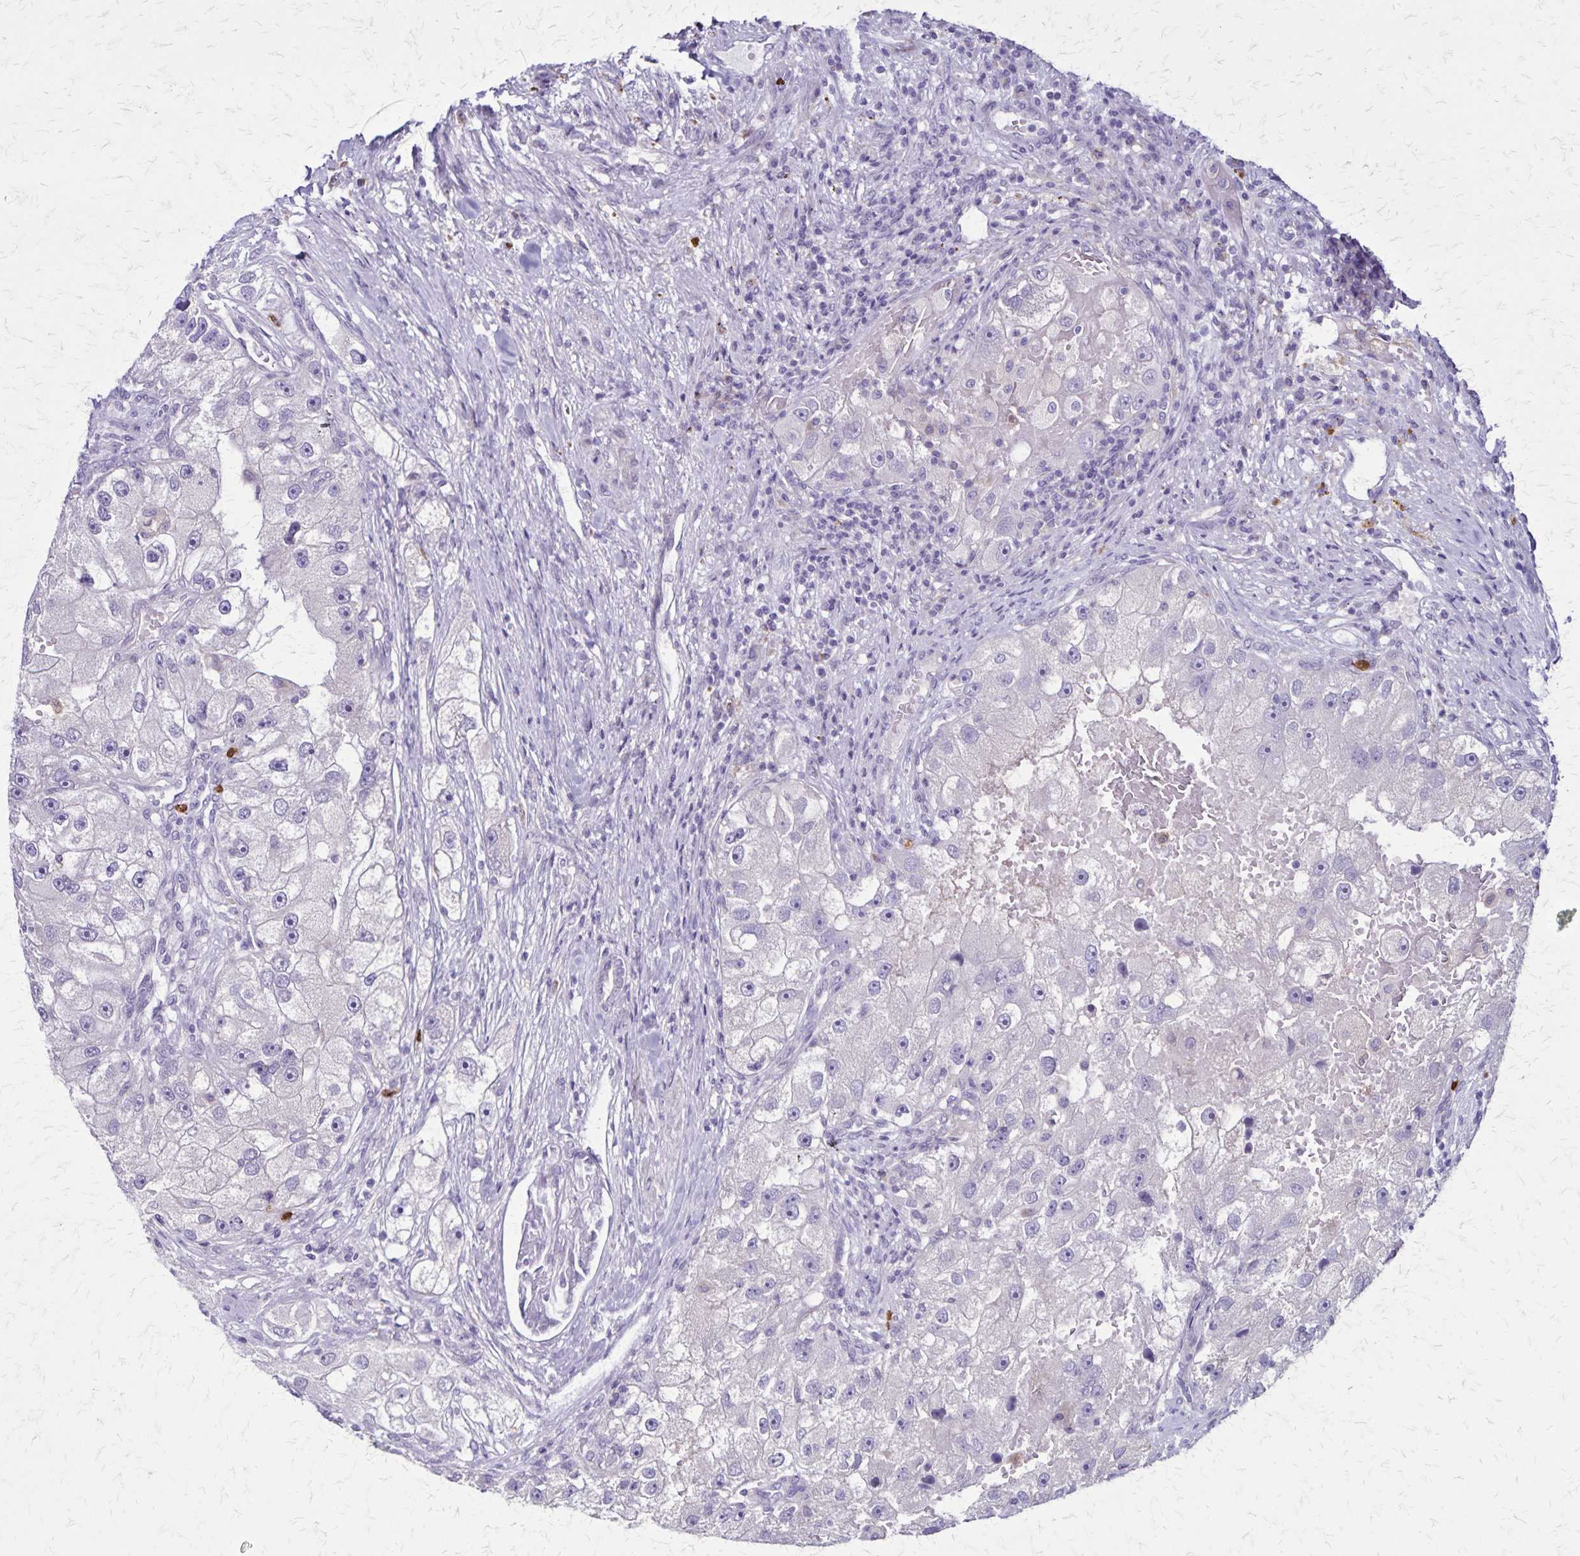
{"staining": {"intensity": "negative", "quantity": "none", "location": "none"}, "tissue": "renal cancer", "cell_type": "Tumor cells", "image_type": "cancer", "snomed": [{"axis": "morphology", "description": "Adenocarcinoma, NOS"}, {"axis": "topography", "description": "Kidney"}], "caption": "Tumor cells show no significant protein staining in adenocarcinoma (renal).", "gene": "ULBP3", "patient": {"sex": "male", "age": 63}}